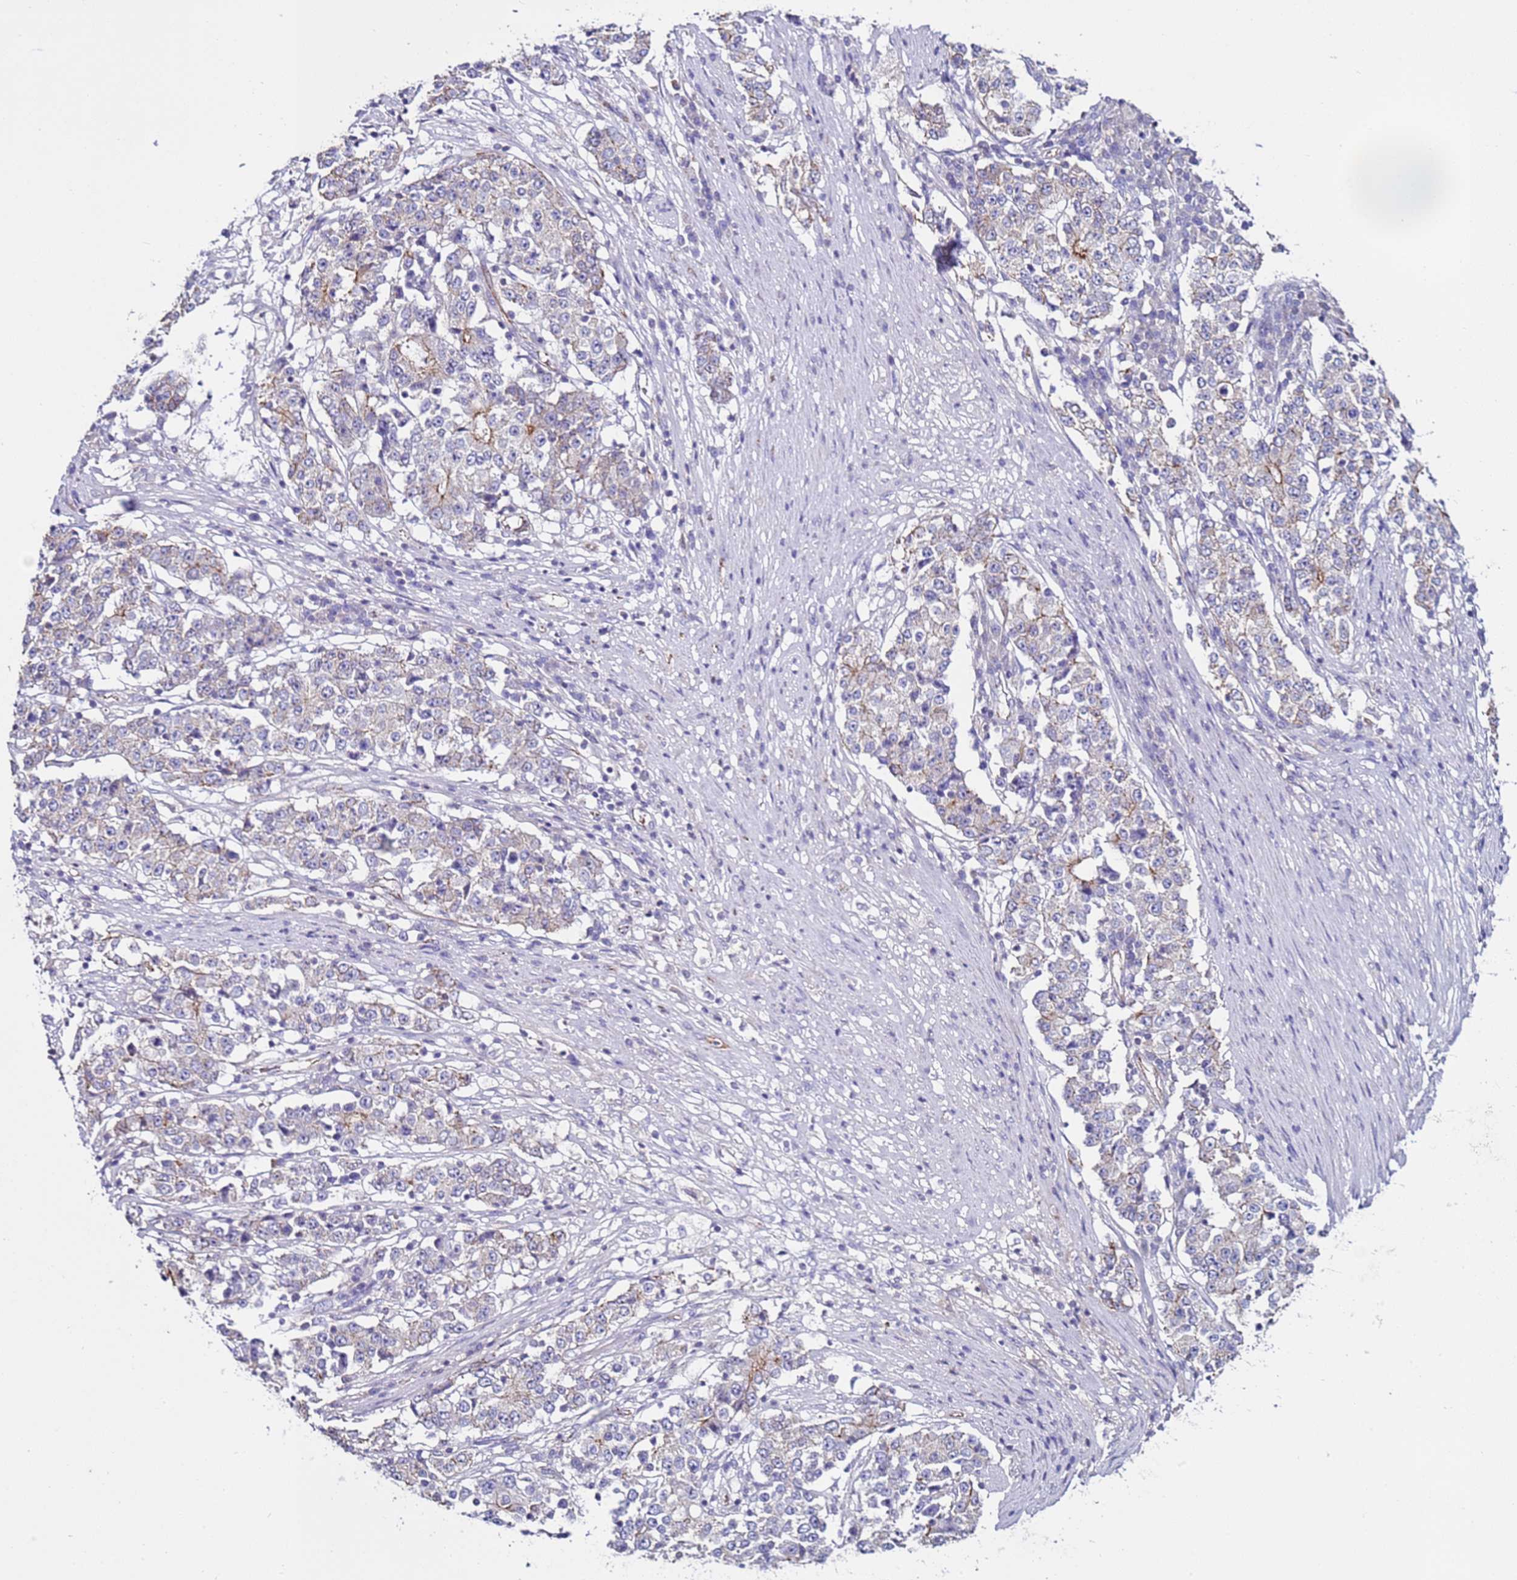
{"staining": {"intensity": "moderate", "quantity": "<25%", "location": "cytoplasmic/membranous"}, "tissue": "stomach cancer", "cell_type": "Tumor cells", "image_type": "cancer", "snomed": [{"axis": "morphology", "description": "Adenocarcinoma, NOS"}, {"axis": "topography", "description": "Stomach"}], "caption": "Stomach cancer stained for a protein (brown) exhibits moderate cytoplasmic/membranous positive expression in approximately <25% of tumor cells.", "gene": "TENM3", "patient": {"sex": "male", "age": 59}}